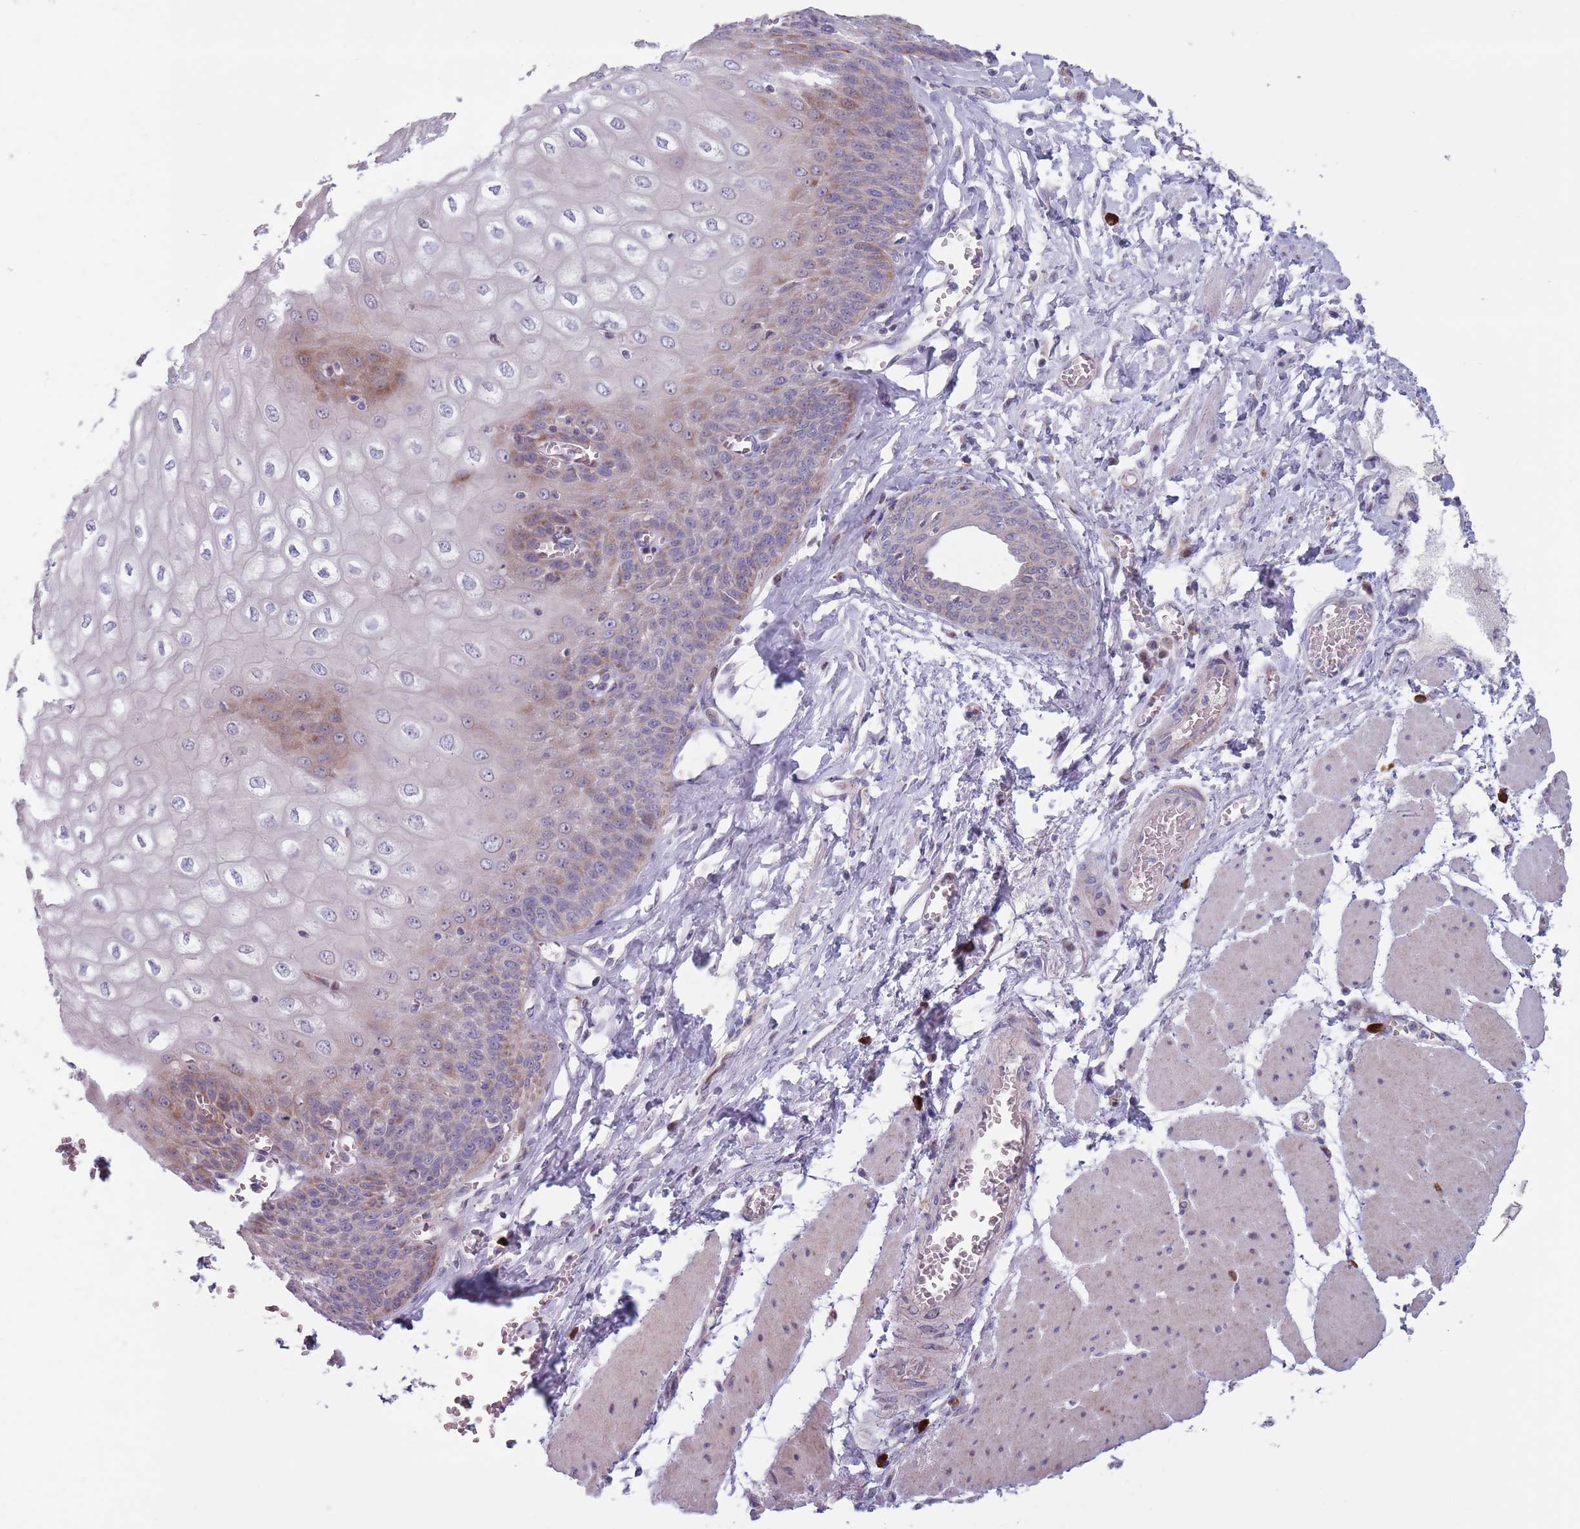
{"staining": {"intensity": "weak", "quantity": "<25%", "location": "cytoplasmic/membranous"}, "tissue": "esophagus", "cell_type": "Squamous epithelial cells", "image_type": "normal", "snomed": [{"axis": "morphology", "description": "Normal tissue, NOS"}, {"axis": "topography", "description": "Esophagus"}], "caption": "Immunohistochemistry of benign esophagus shows no expression in squamous epithelial cells.", "gene": "TYW1B", "patient": {"sex": "male", "age": 60}}